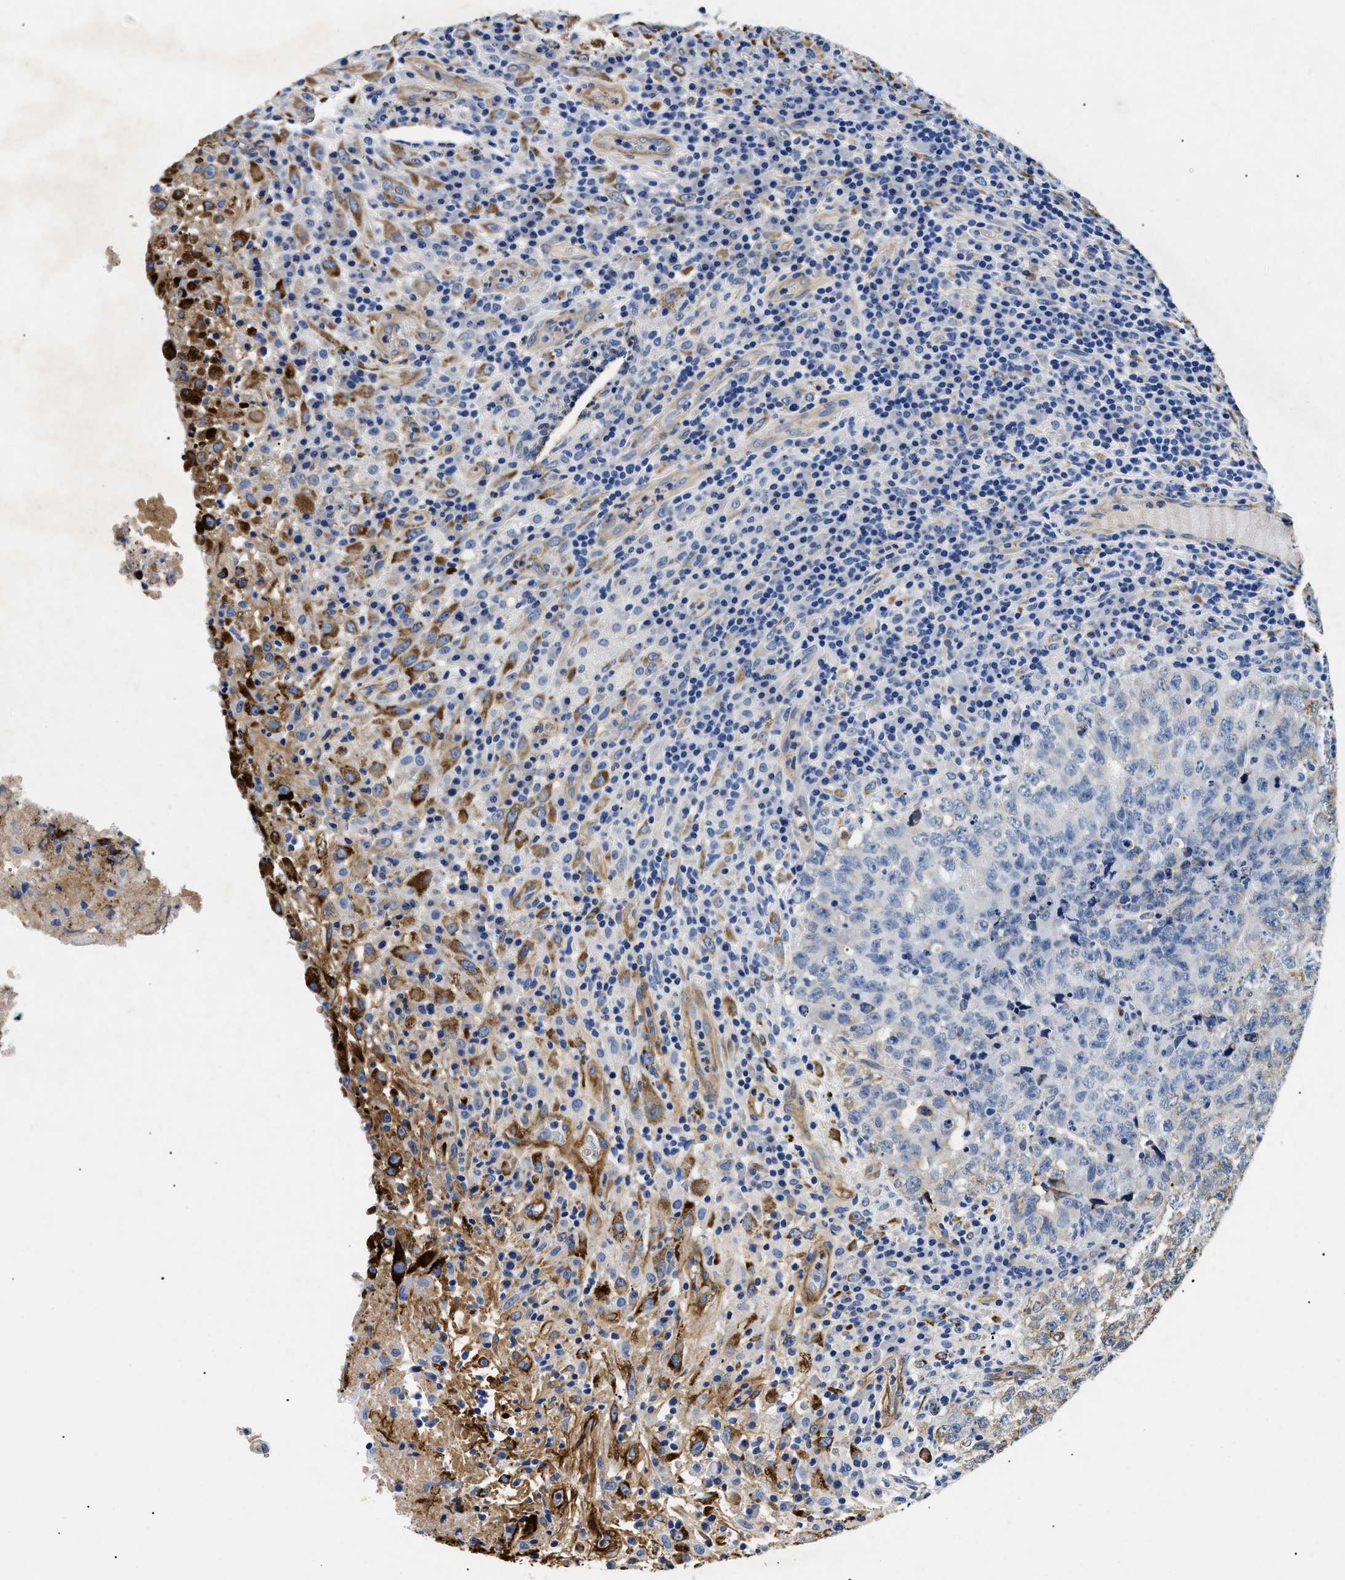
{"staining": {"intensity": "strong", "quantity": "<25%", "location": "cytoplasmic/membranous"}, "tissue": "testis cancer", "cell_type": "Tumor cells", "image_type": "cancer", "snomed": [{"axis": "morphology", "description": "Necrosis, NOS"}, {"axis": "morphology", "description": "Carcinoma, Embryonal, NOS"}, {"axis": "topography", "description": "Testis"}], "caption": "About <25% of tumor cells in testis cancer show strong cytoplasmic/membranous protein staining as visualized by brown immunohistochemical staining.", "gene": "LAMA3", "patient": {"sex": "male", "age": 19}}